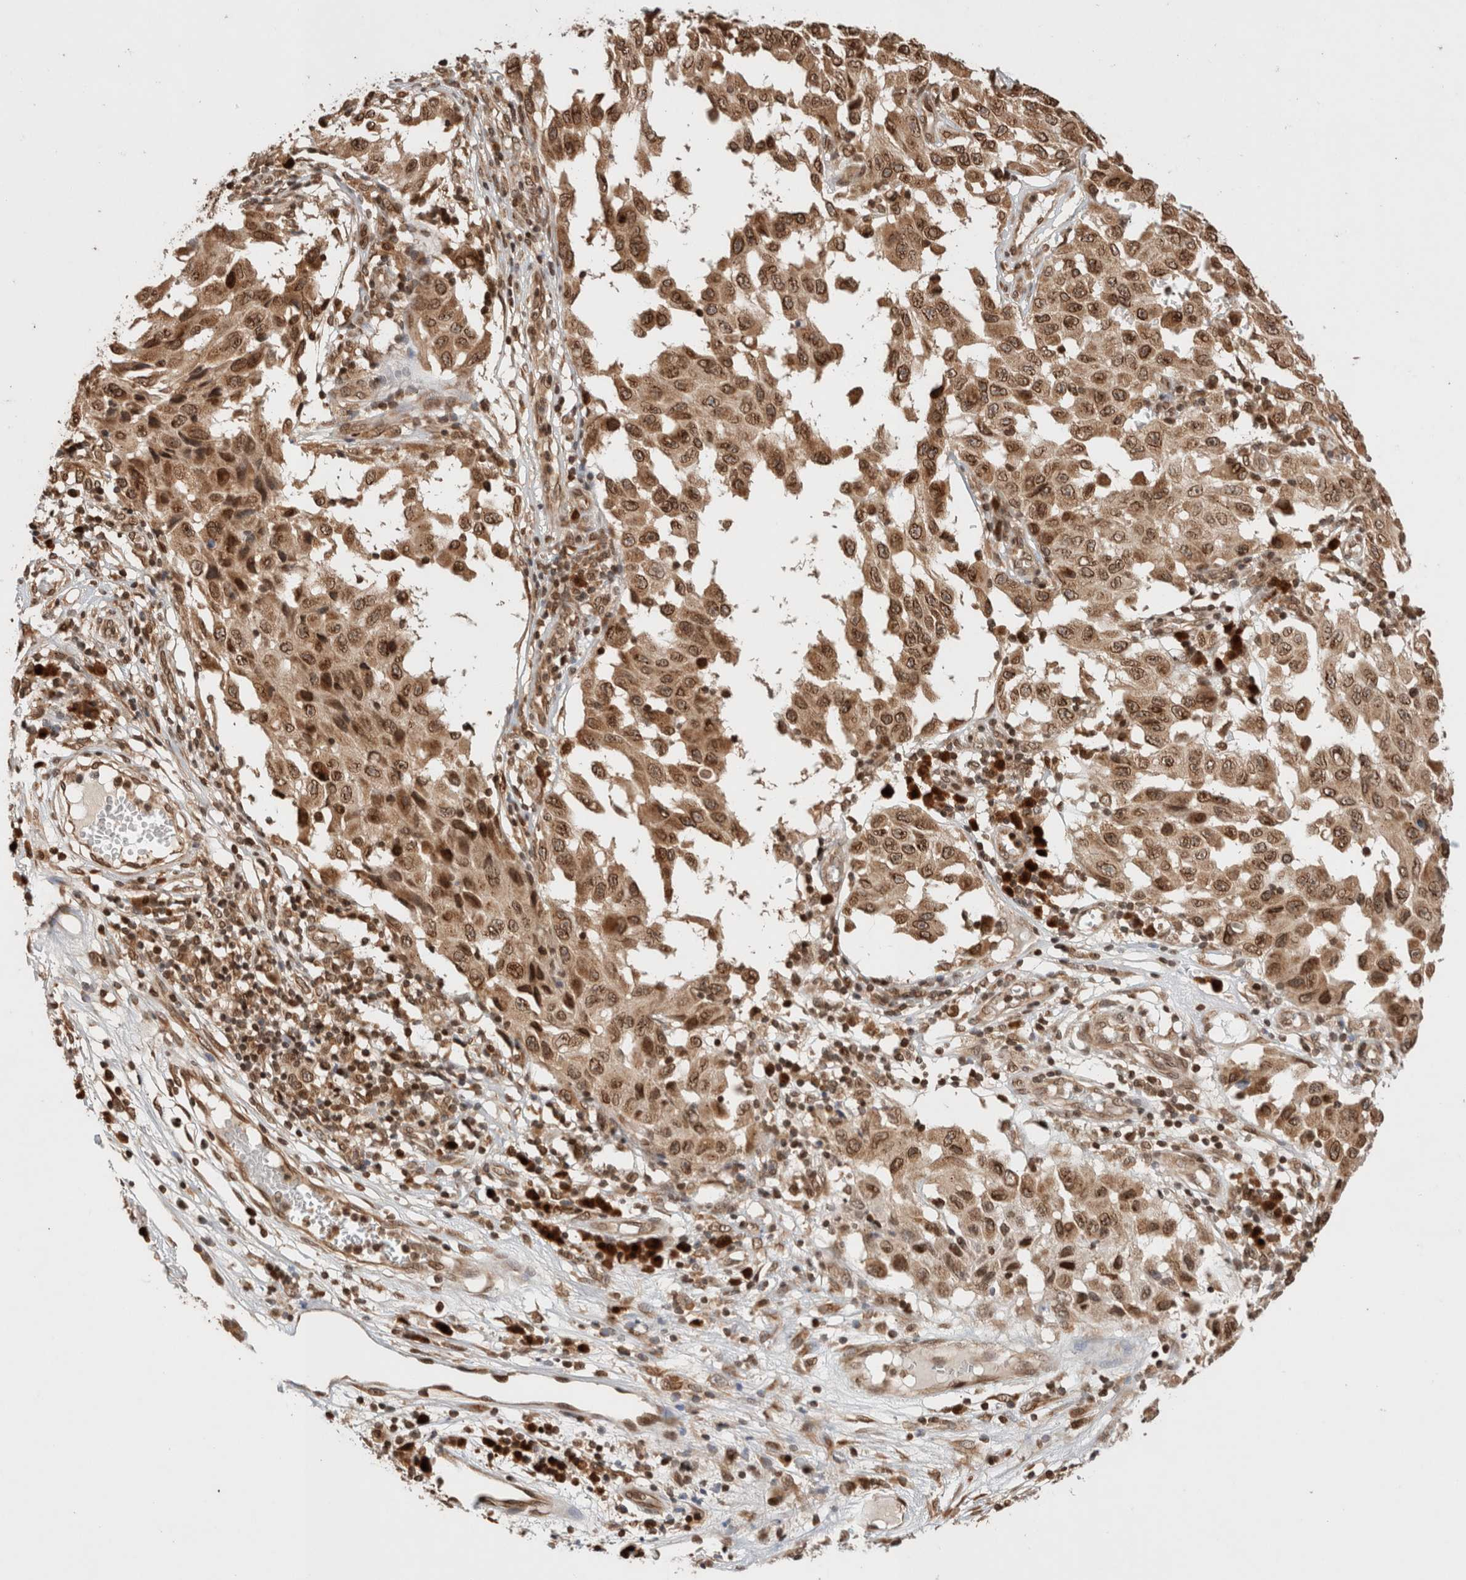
{"staining": {"intensity": "strong", "quantity": ">75%", "location": "cytoplasmic/membranous,nuclear"}, "tissue": "melanoma", "cell_type": "Tumor cells", "image_type": "cancer", "snomed": [{"axis": "morphology", "description": "Malignant melanoma, NOS"}, {"axis": "topography", "description": "Skin"}], "caption": "About >75% of tumor cells in melanoma show strong cytoplasmic/membranous and nuclear protein positivity as visualized by brown immunohistochemical staining.", "gene": "TPR", "patient": {"sex": "male", "age": 30}}